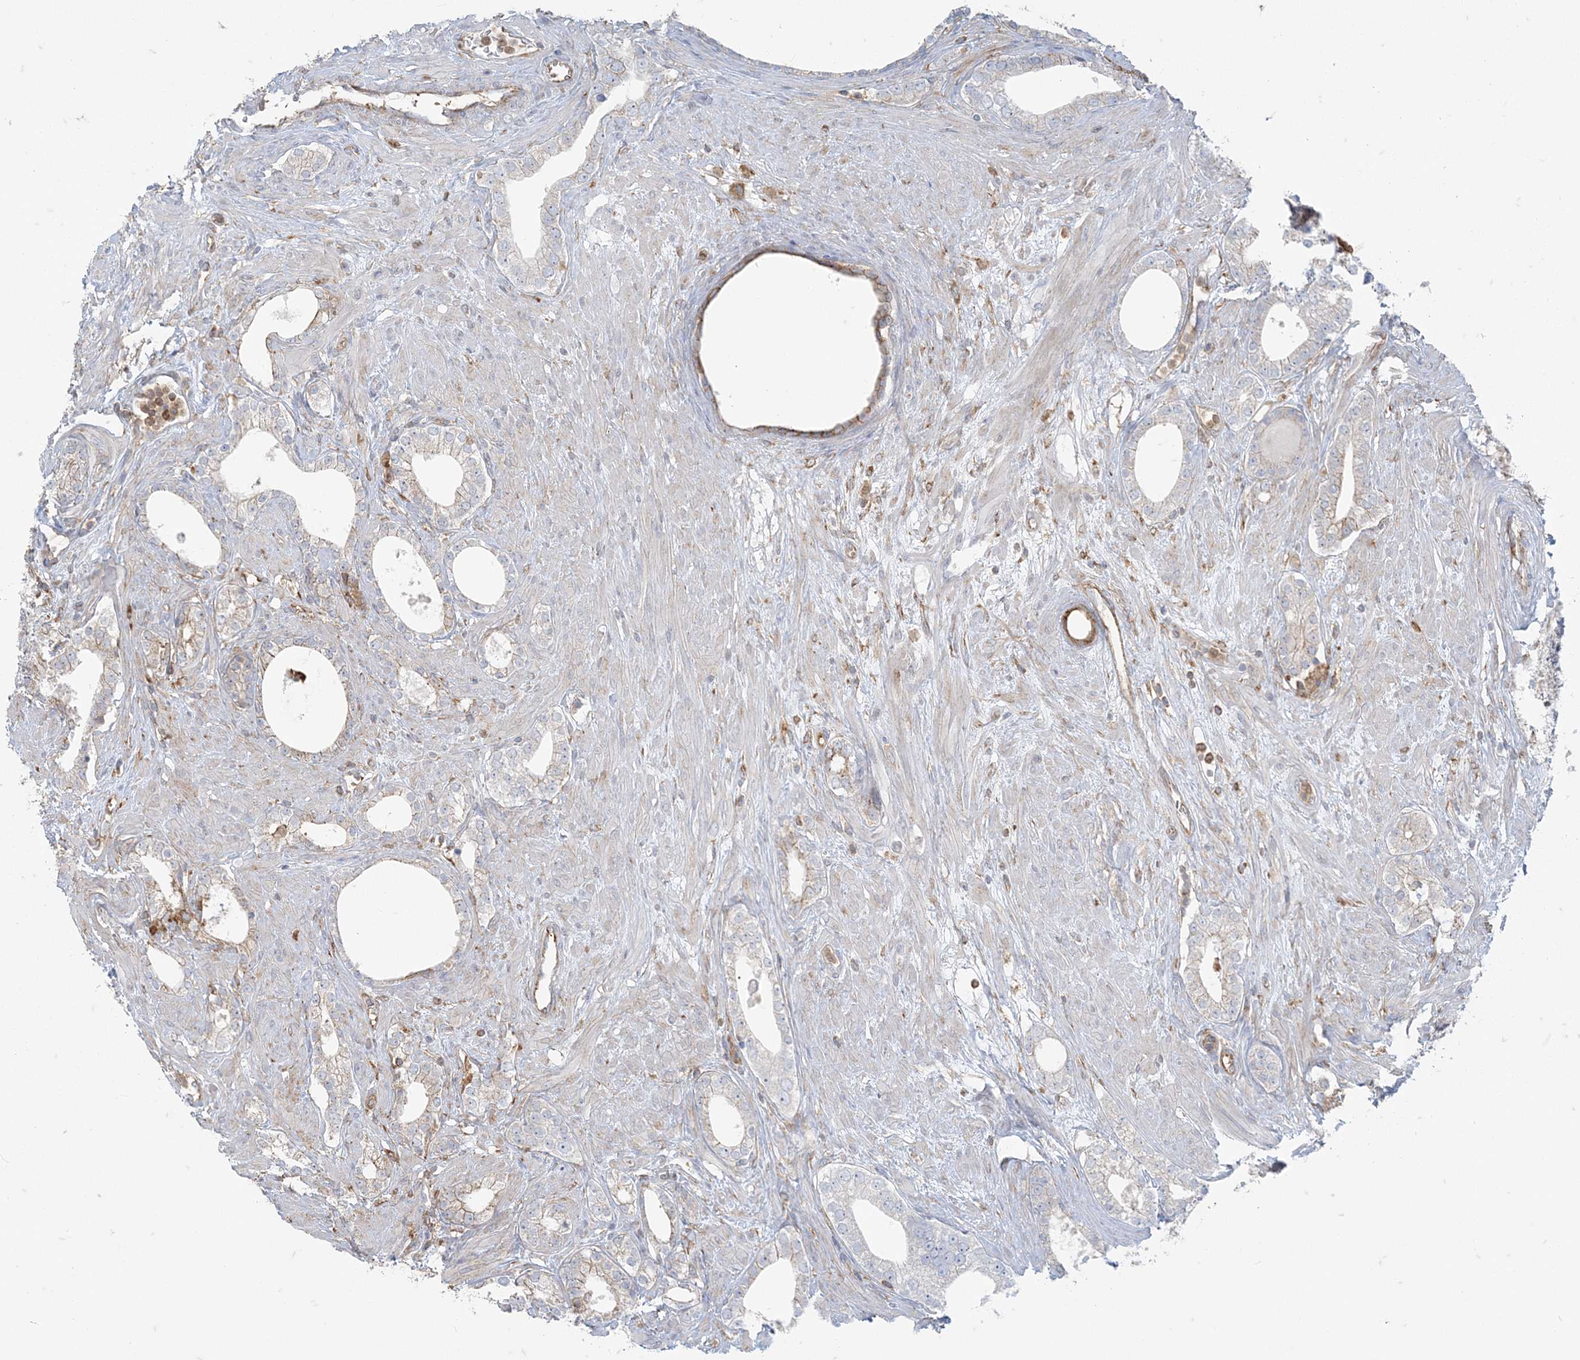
{"staining": {"intensity": "negative", "quantity": "none", "location": "none"}, "tissue": "prostate cancer", "cell_type": "Tumor cells", "image_type": "cancer", "snomed": [{"axis": "morphology", "description": "Adenocarcinoma, High grade"}, {"axis": "topography", "description": "Prostate"}], "caption": "IHC of prostate cancer (adenocarcinoma (high-grade)) exhibits no expression in tumor cells.", "gene": "DERL3", "patient": {"sex": "male", "age": 63}}